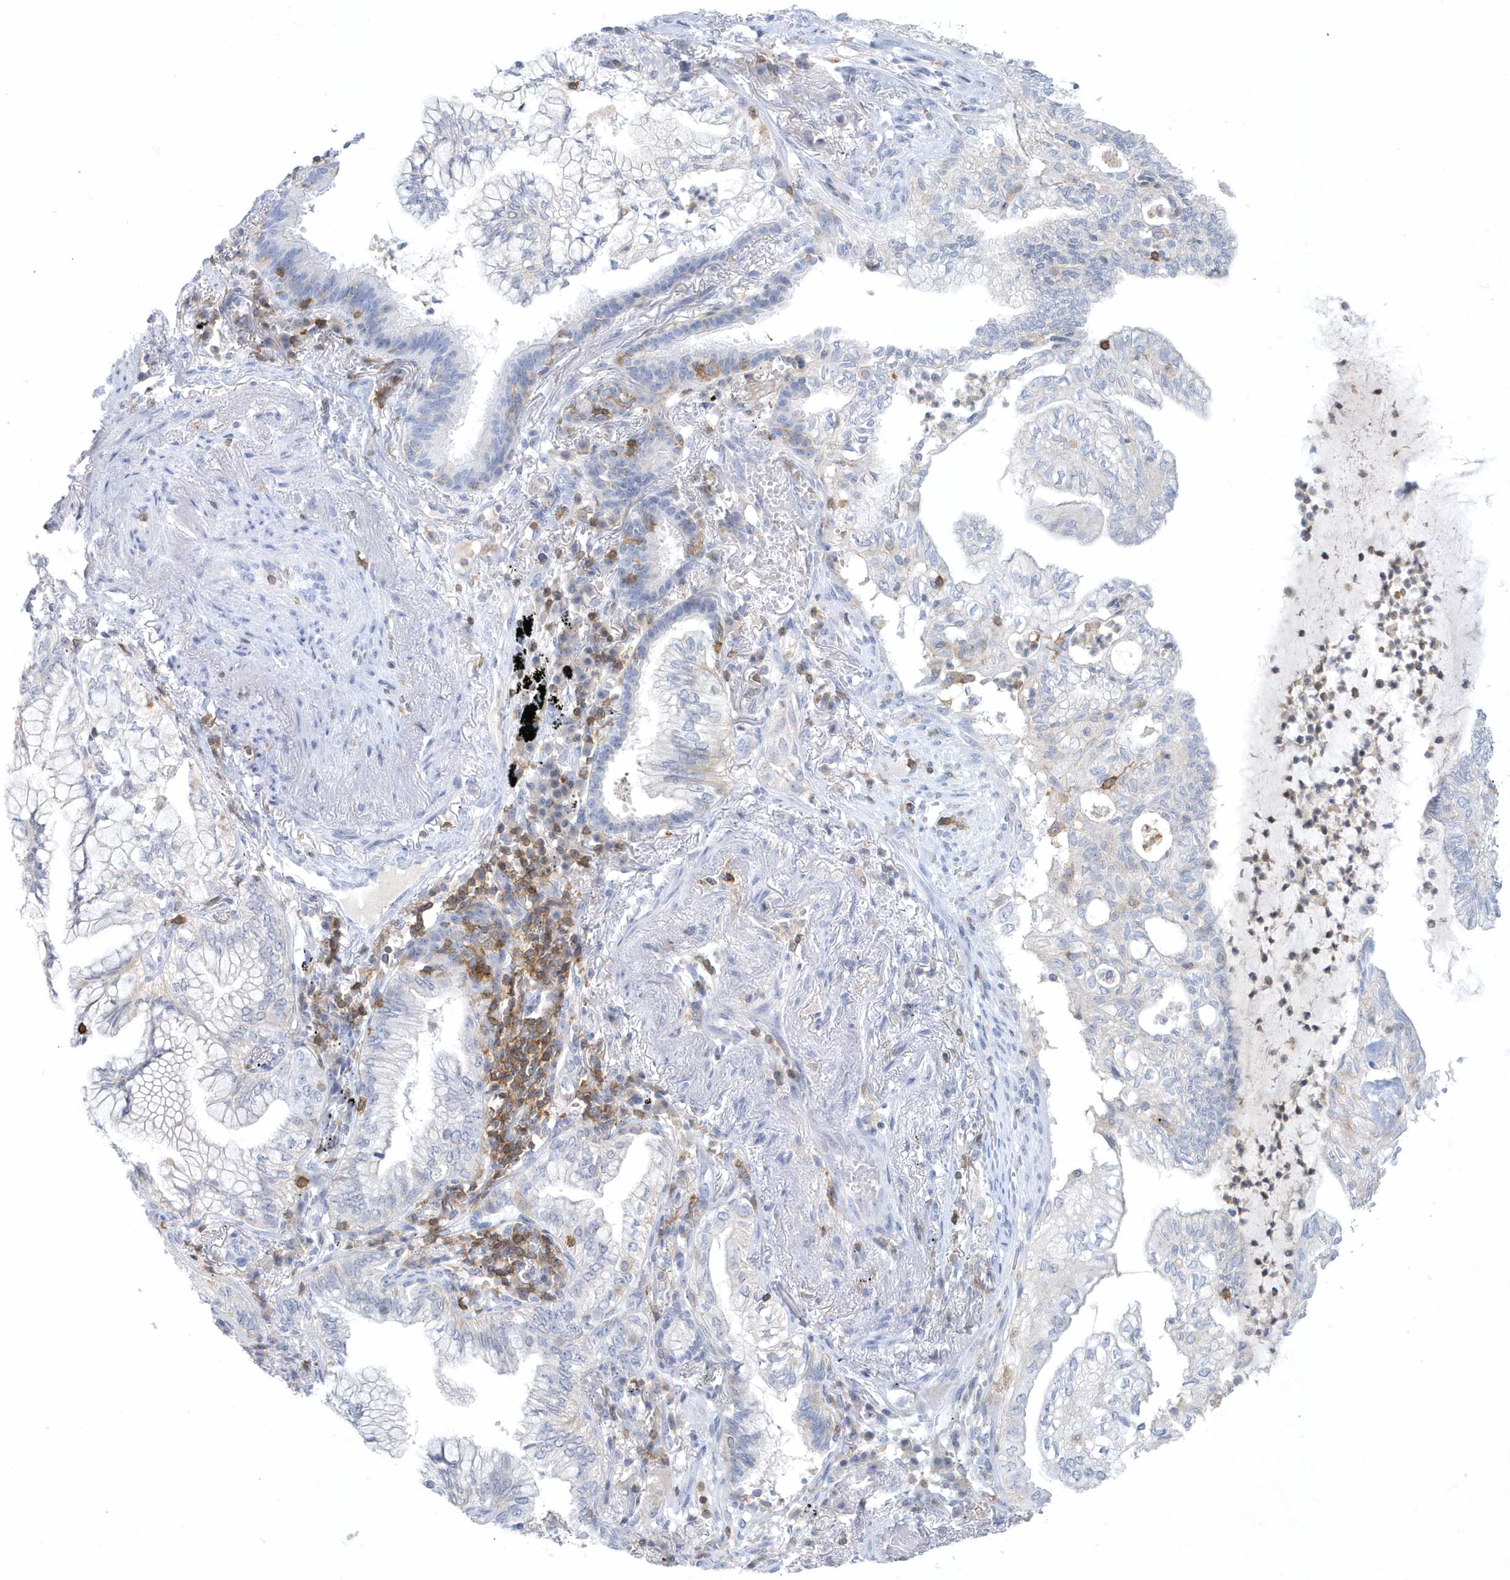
{"staining": {"intensity": "negative", "quantity": "none", "location": "none"}, "tissue": "lung cancer", "cell_type": "Tumor cells", "image_type": "cancer", "snomed": [{"axis": "morphology", "description": "Adenocarcinoma, NOS"}, {"axis": "topography", "description": "Lung"}], "caption": "IHC image of neoplastic tissue: lung adenocarcinoma stained with DAB (3,3'-diaminobenzidine) exhibits no significant protein positivity in tumor cells. (DAB (3,3'-diaminobenzidine) immunohistochemistry (IHC), high magnification).", "gene": "PSD4", "patient": {"sex": "female", "age": 70}}